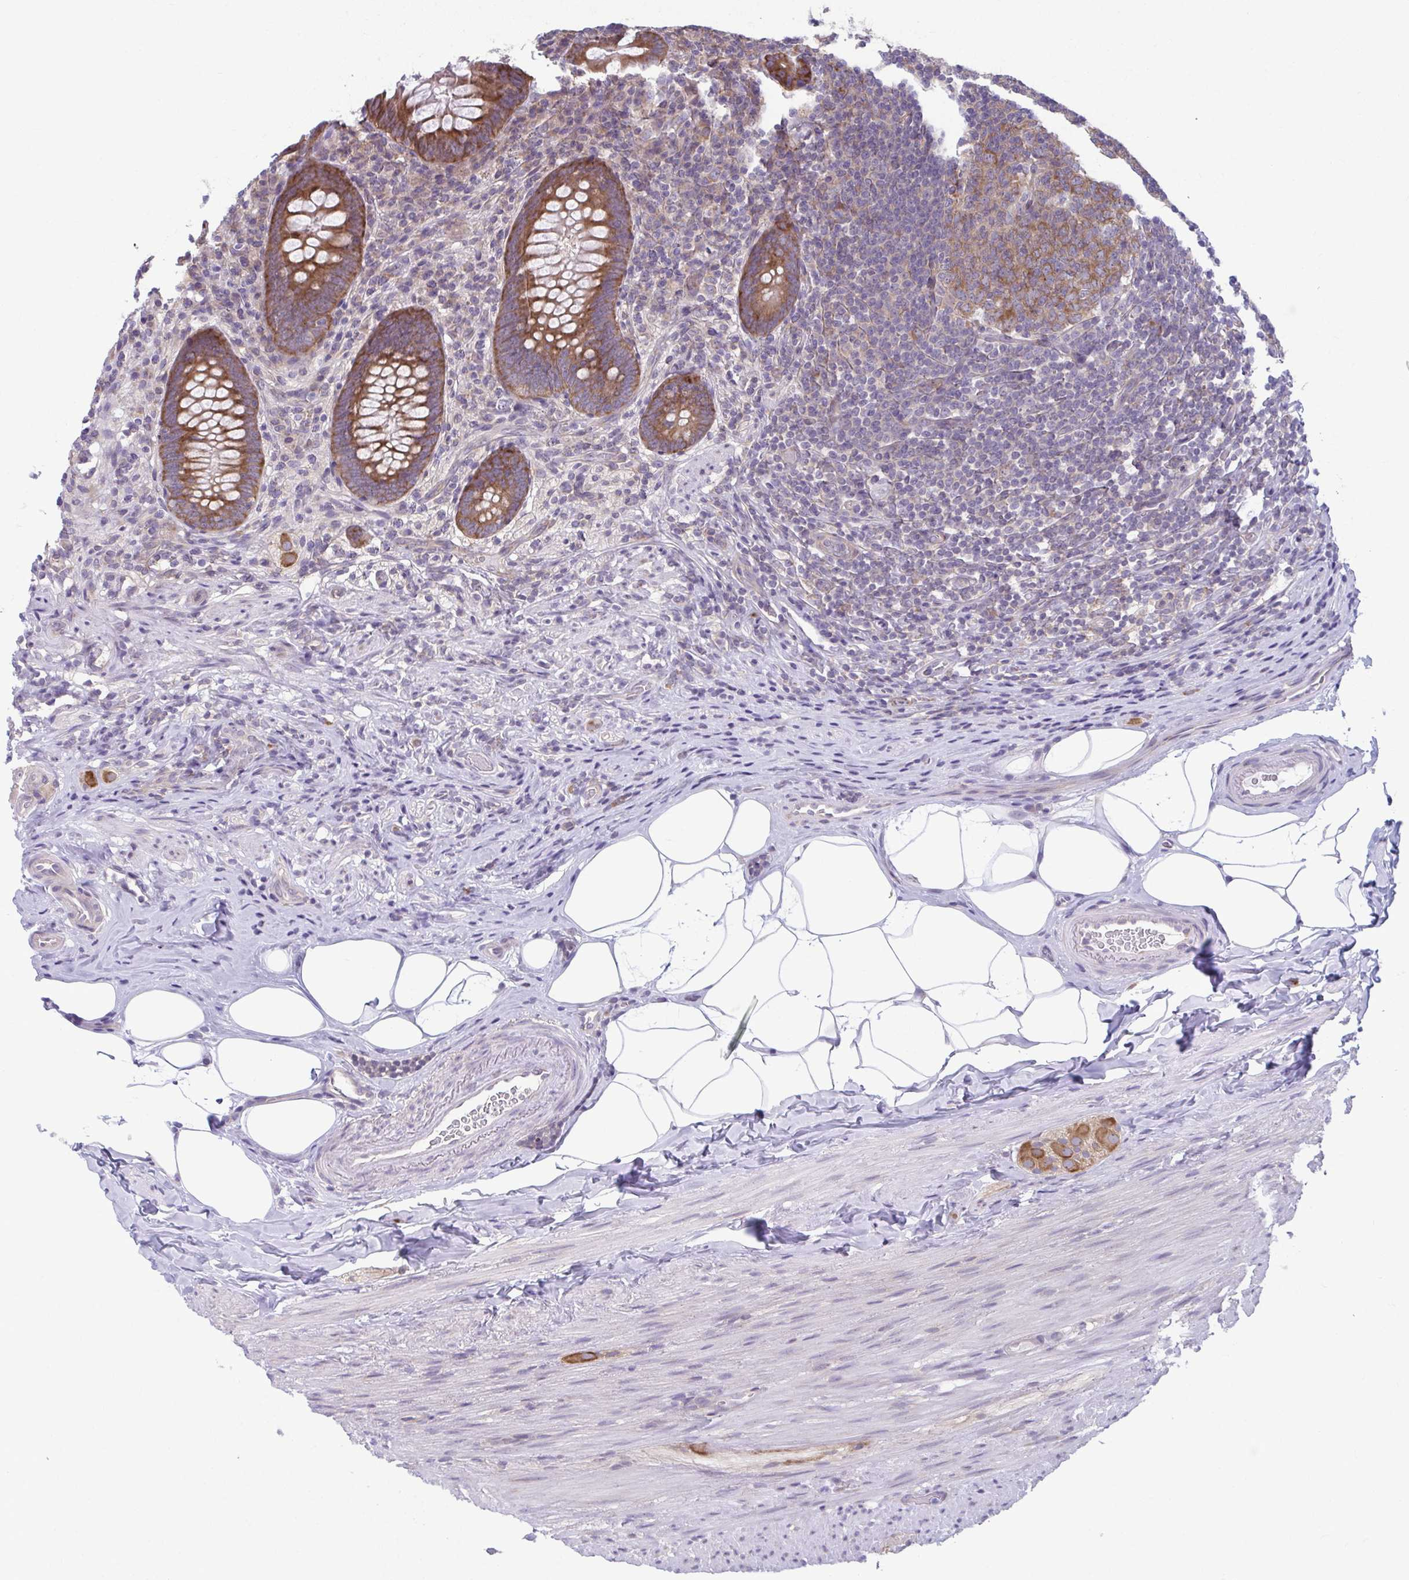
{"staining": {"intensity": "moderate", "quantity": ">75%", "location": "cytoplasmic/membranous"}, "tissue": "appendix", "cell_type": "Glandular cells", "image_type": "normal", "snomed": [{"axis": "morphology", "description": "Normal tissue, NOS"}, {"axis": "topography", "description": "Appendix"}], "caption": "The image demonstrates staining of unremarkable appendix, revealing moderate cytoplasmic/membranous protein positivity (brown color) within glandular cells. Using DAB (brown) and hematoxylin (blue) stains, captured at high magnification using brightfield microscopy.", "gene": "TMEM108", "patient": {"sex": "male", "age": 47}}